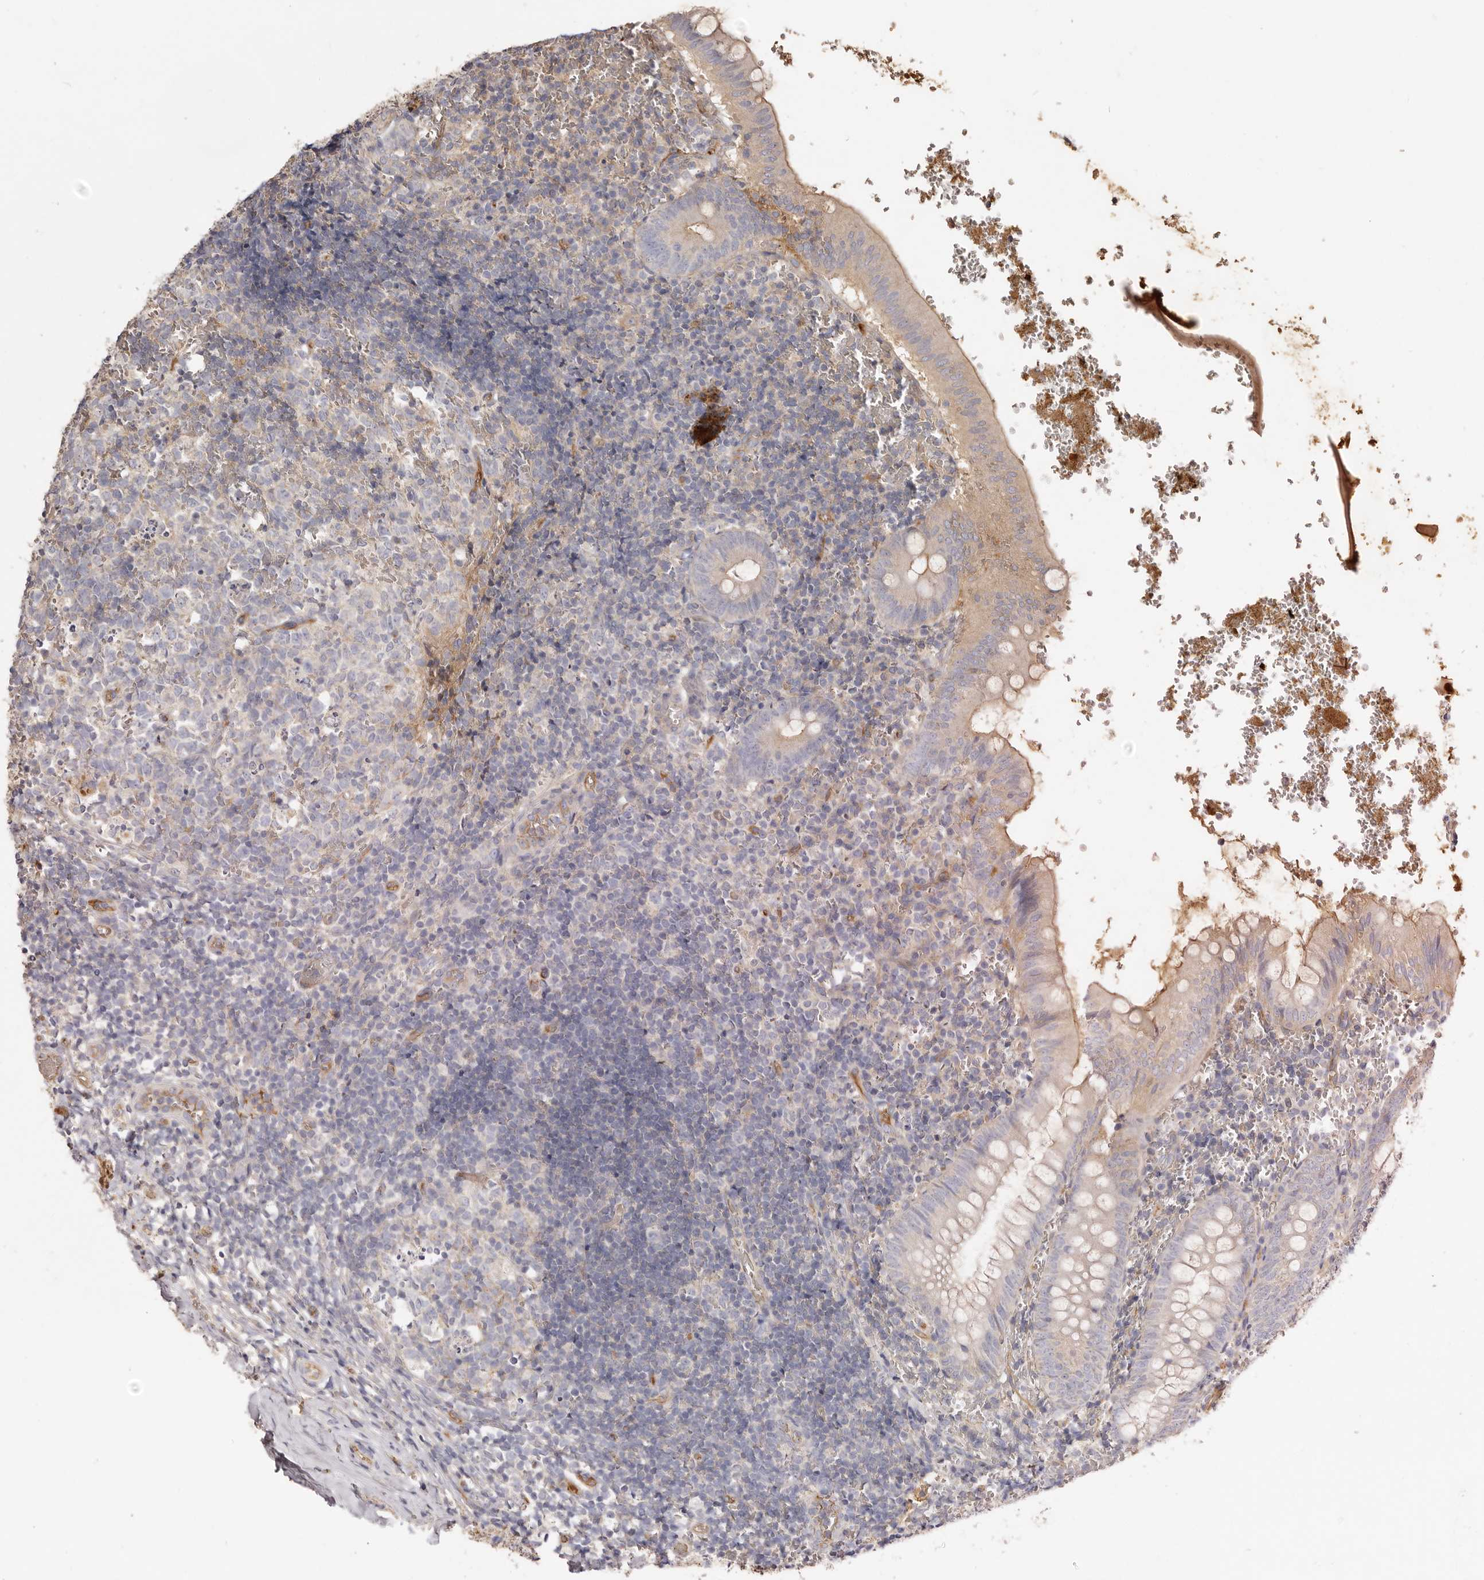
{"staining": {"intensity": "negative", "quantity": "none", "location": "none"}, "tissue": "appendix", "cell_type": "Glandular cells", "image_type": "normal", "snomed": [{"axis": "morphology", "description": "Normal tissue, NOS"}, {"axis": "topography", "description": "Appendix"}], "caption": "DAB (3,3'-diaminobenzidine) immunohistochemical staining of unremarkable human appendix demonstrates no significant staining in glandular cells.", "gene": "ADAMTS9", "patient": {"sex": "male", "age": 8}}